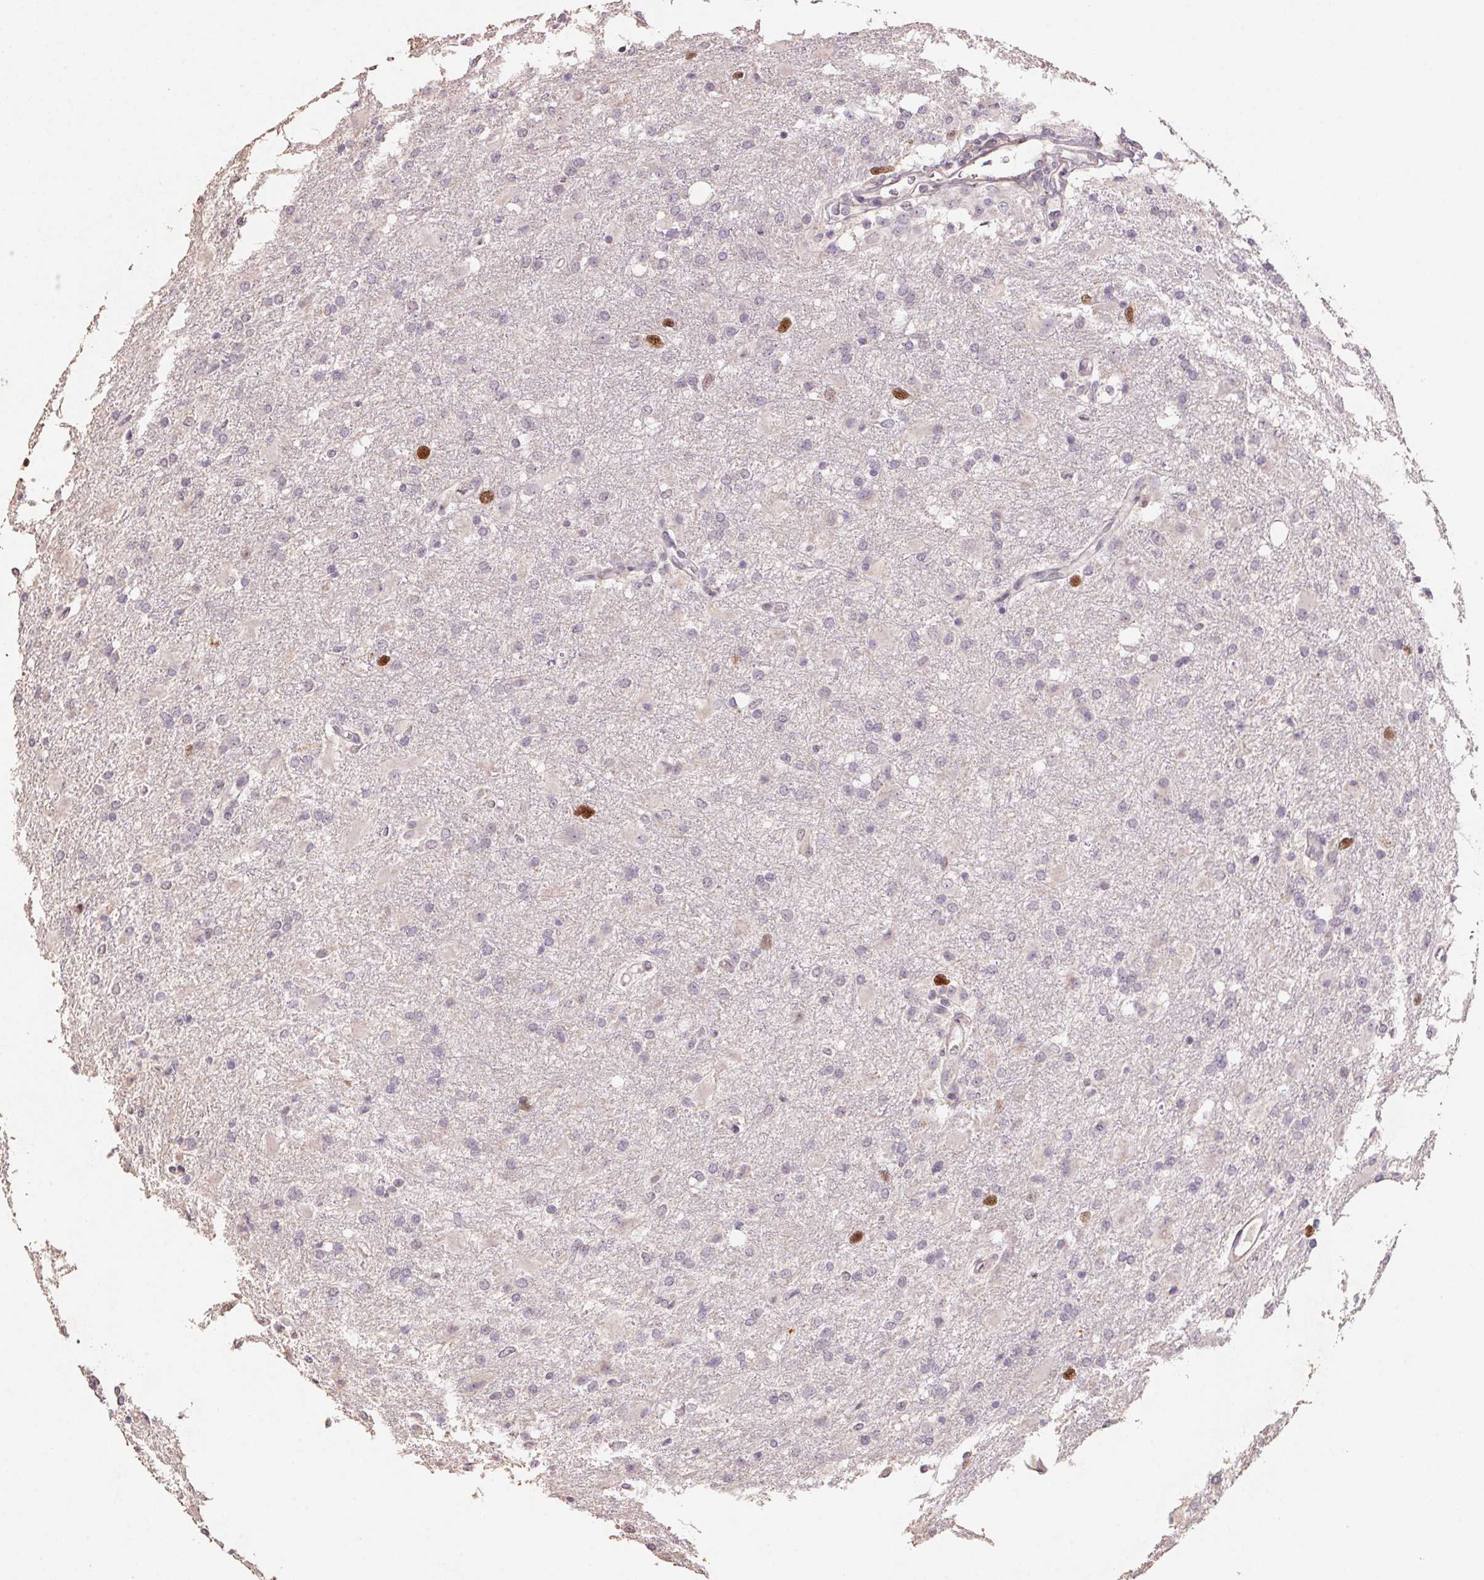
{"staining": {"intensity": "strong", "quantity": "<25%", "location": "cytoplasmic/membranous"}, "tissue": "glioma", "cell_type": "Tumor cells", "image_type": "cancer", "snomed": [{"axis": "morphology", "description": "Glioma, malignant, High grade"}, {"axis": "topography", "description": "Brain"}], "caption": "Human malignant glioma (high-grade) stained with a protein marker shows strong staining in tumor cells.", "gene": "CENPF", "patient": {"sex": "male", "age": 68}}